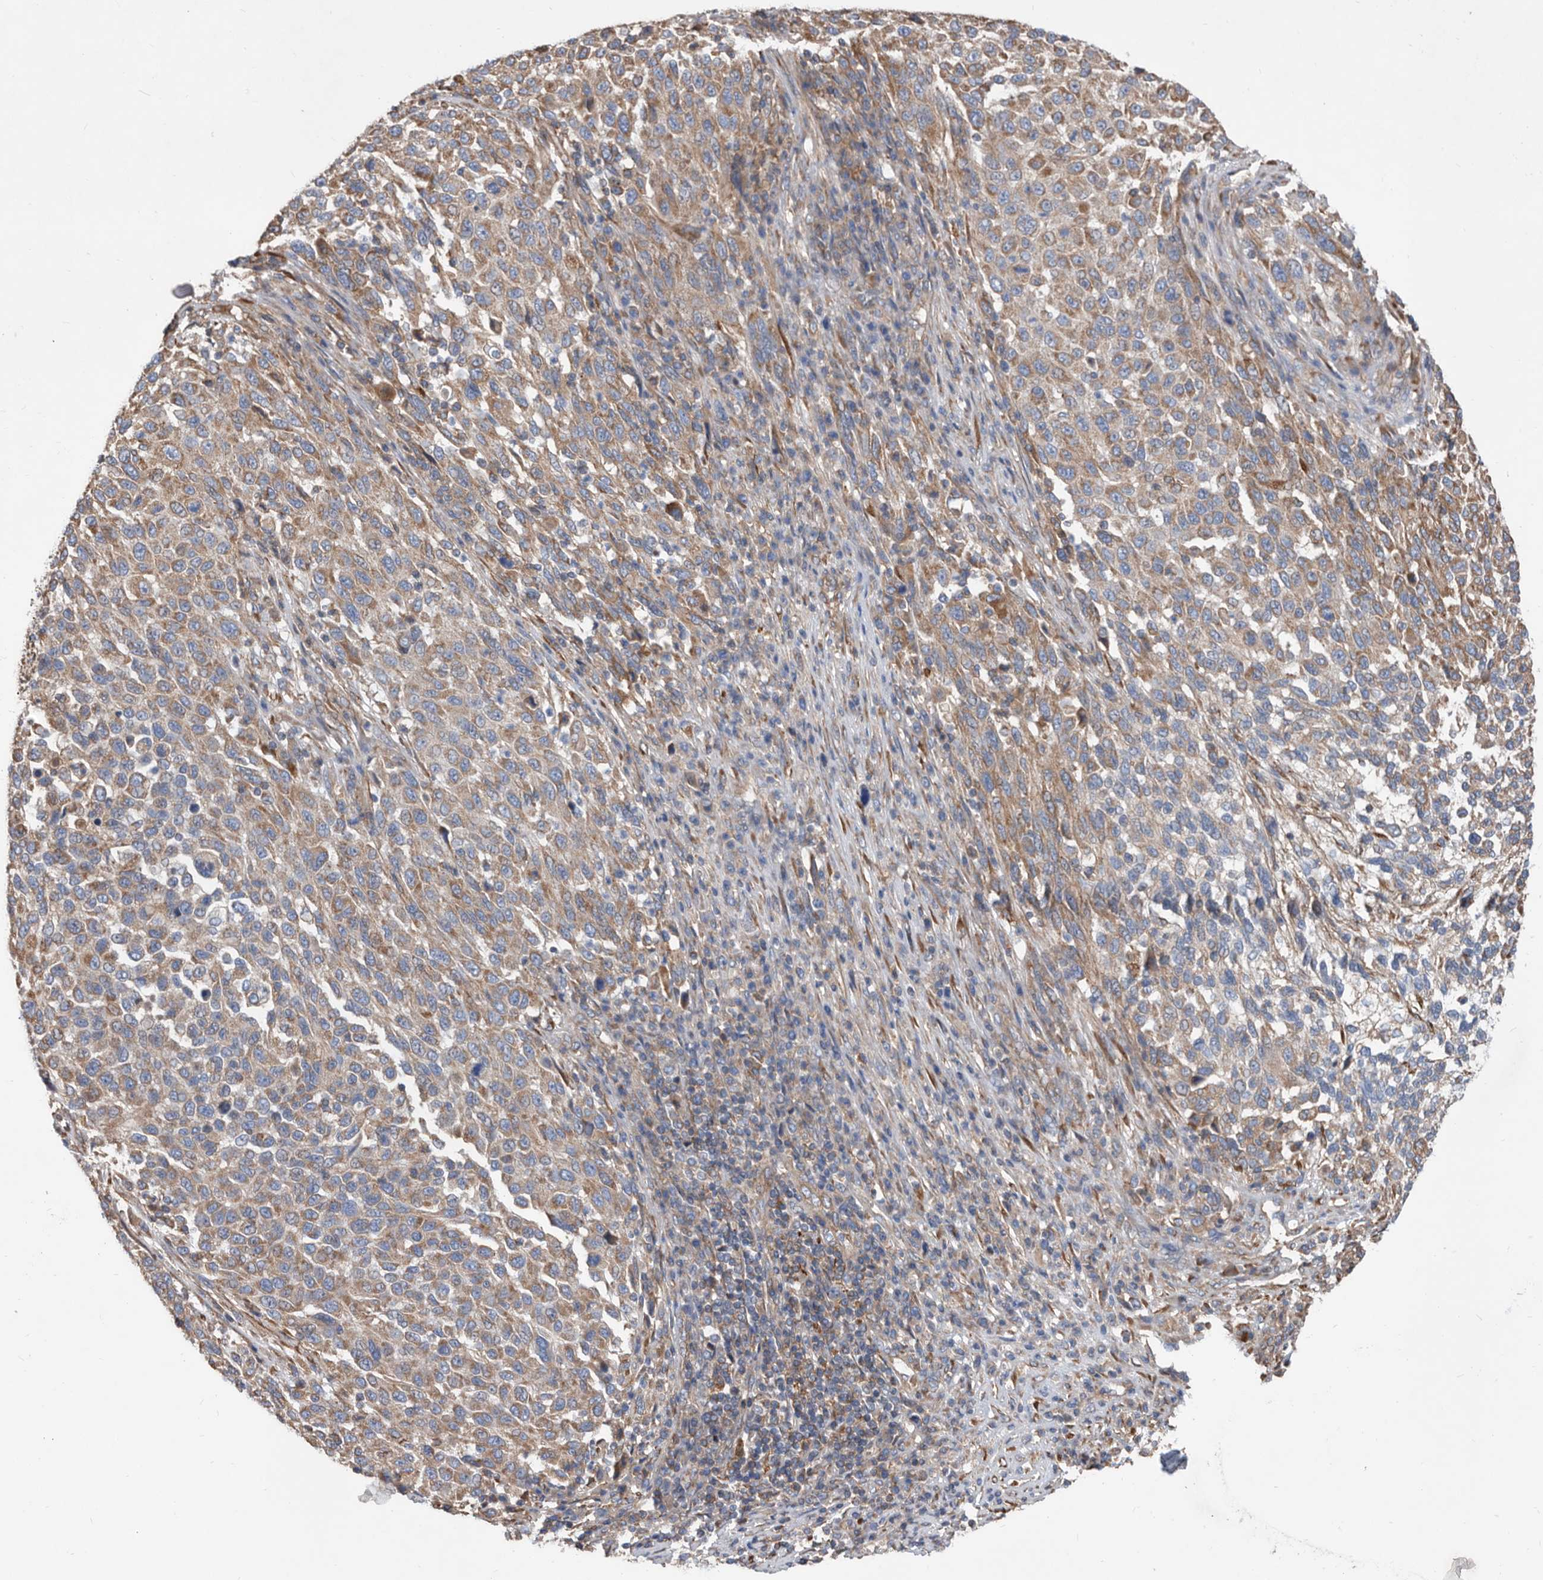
{"staining": {"intensity": "moderate", "quantity": ">75%", "location": "cytoplasmic/membranous"}, "tissue": "melanoma", "cell_type": "Tumor cells", "image_type": "cancer", "snomed": [{"axis": "morphology", "description": "Malignant melanoma, Metastatic site"}, {"axis": "topography", "description": "Lymph node"}], "caption": "Melanoma tissue reveals moderate cytoplasmic/membranous expression in approximately >75% of tumor cells", "gene": "ATP13A3", "patient": {"sex": "male", "age": 61}}